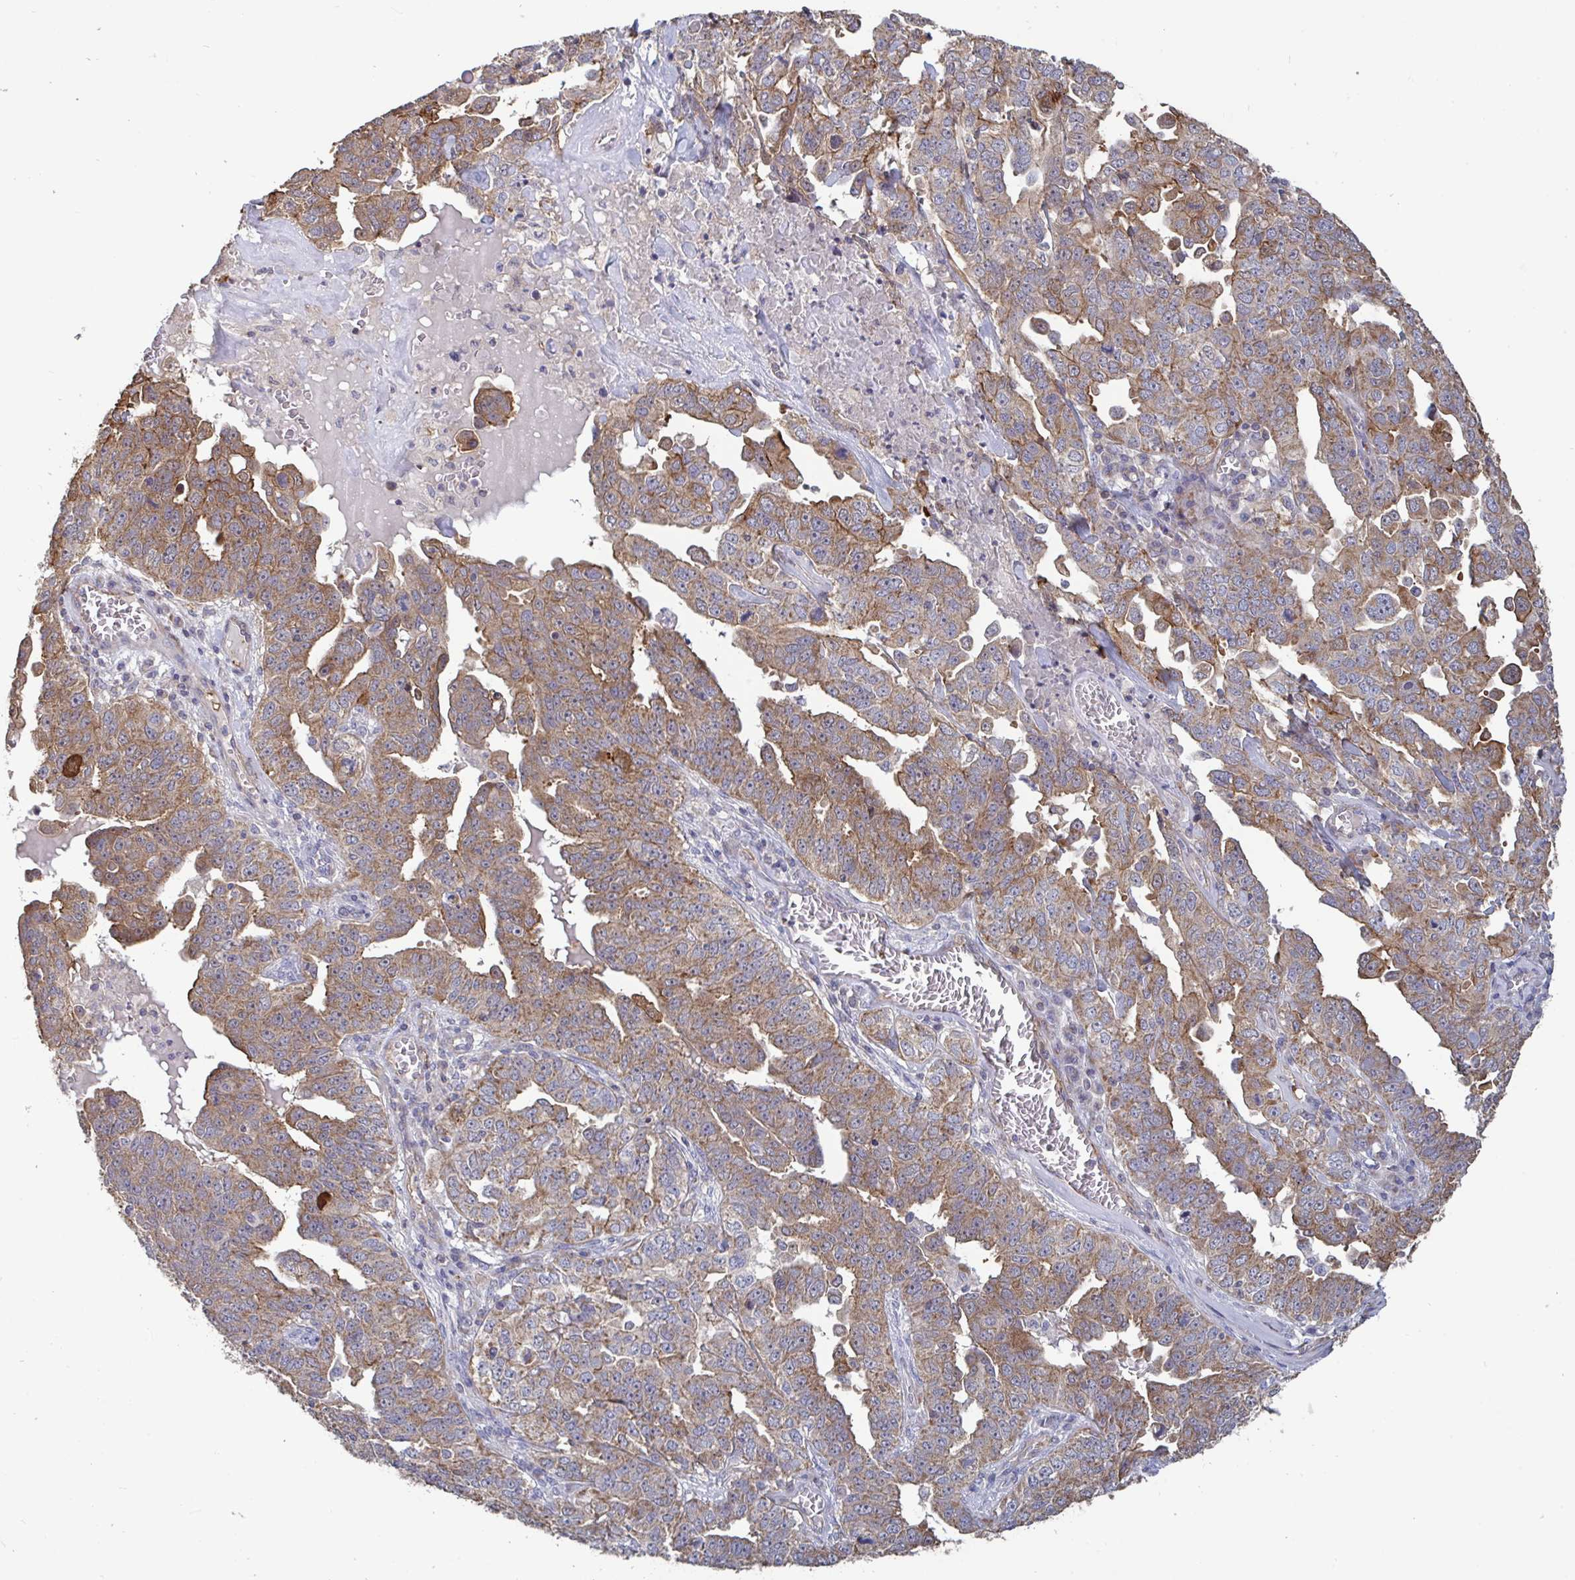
{"staining": {"intensity": "weak", "quantity": "25%-75%", "location": "cytoplasmic/membranous"}, "tissue": "ovarian cancer", "cell_type": "Tumor cells", "image_type": "cancer", "snomed": [{"axis": "morphology", "description": "Carcinoma, endometroid"}, {"axis": "topography", "description": "Ovary"}], "caption": "This is an image of immunohistochemistry (IHC) staining of endometroid carcinoma (ovarian), which shows weak staining in the cytoplasmic/membranous of tumor cells.", "gene": "ISCU", "patient": {"sex": "female", "age": 62}}